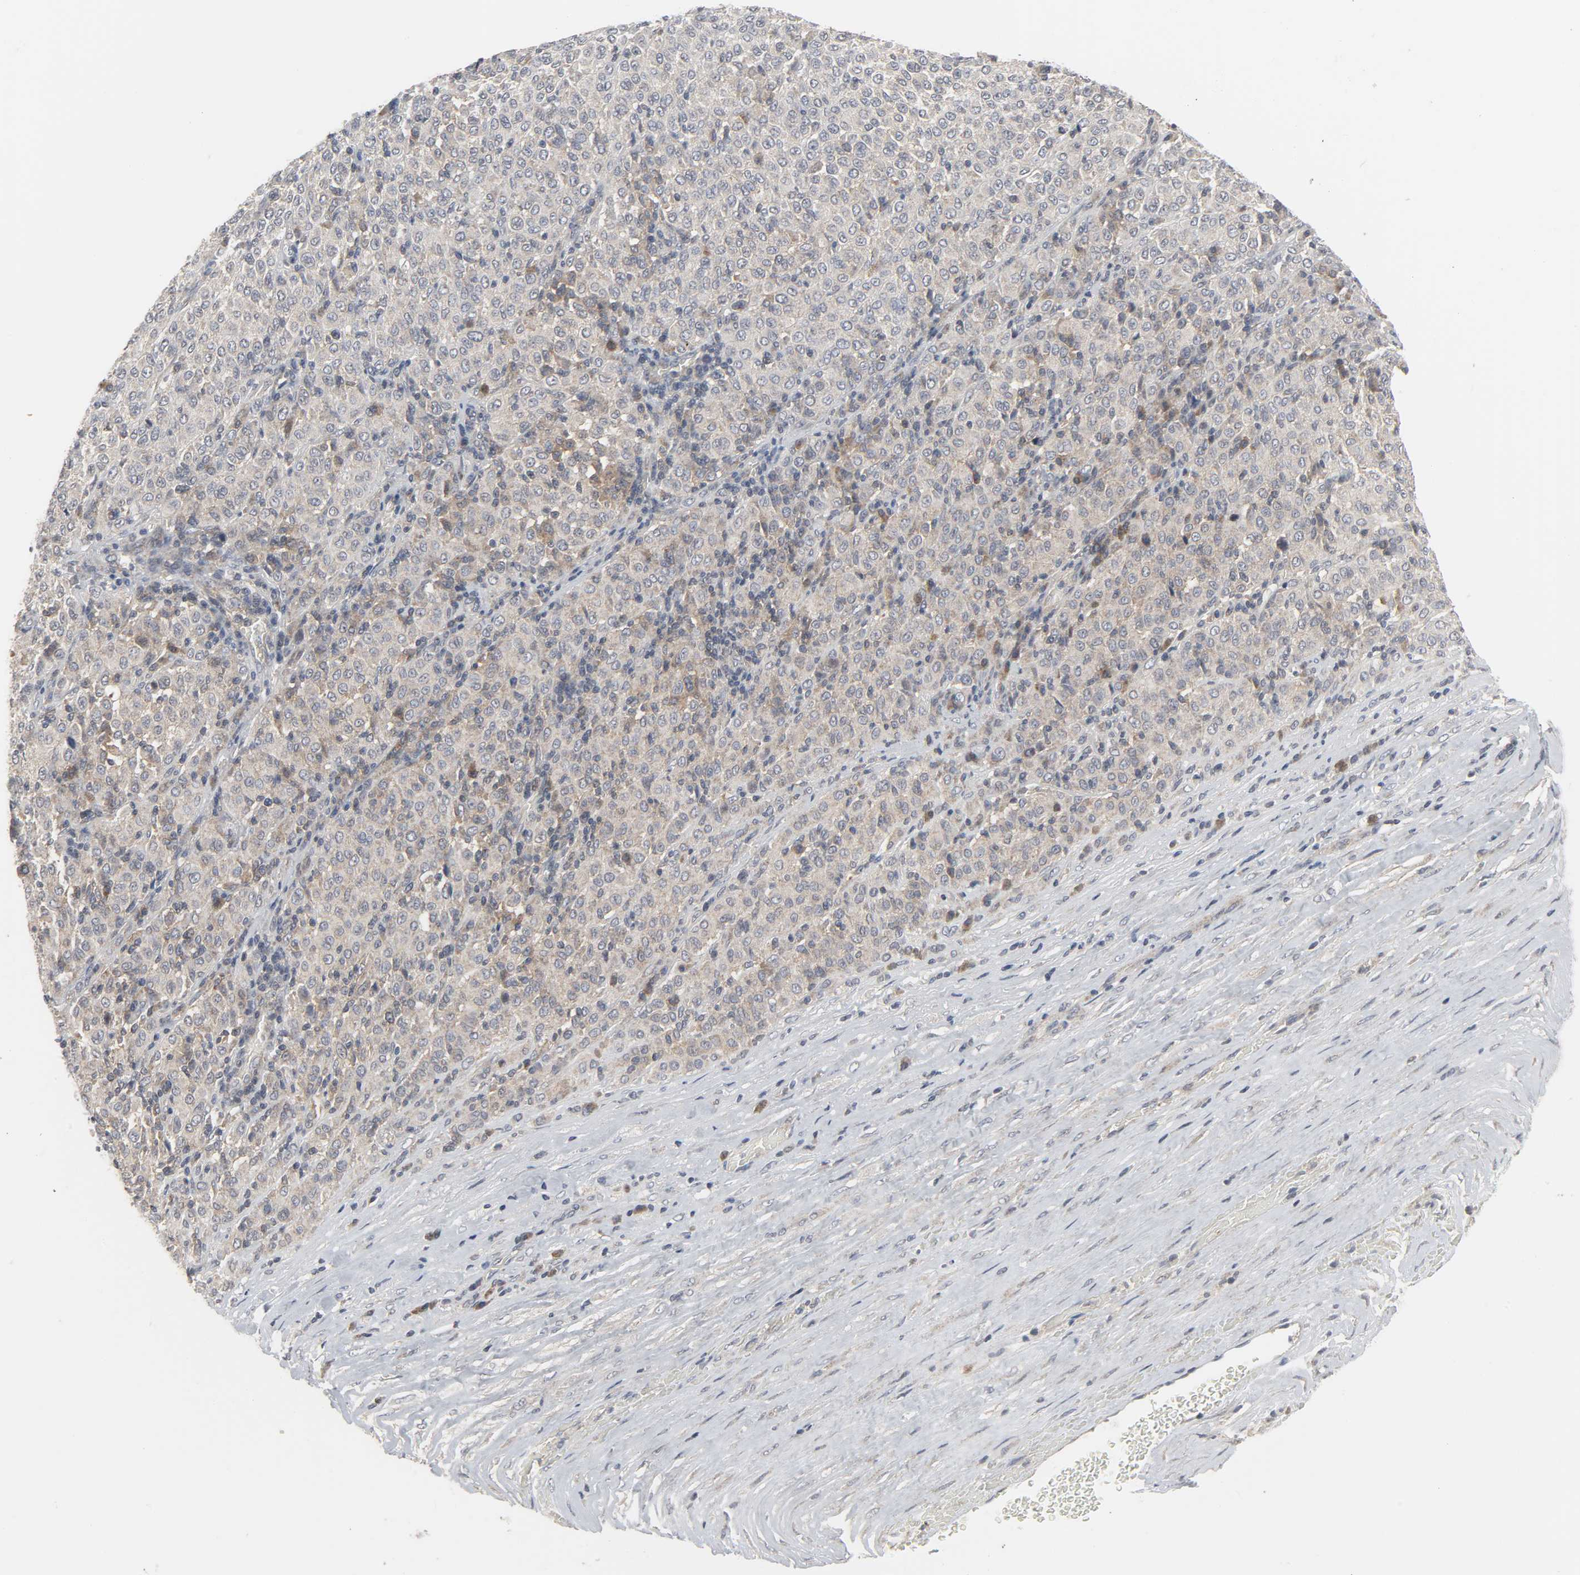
{"staining": {"intensity": "moderate", "quantity": "25%-75%", "location": "cytoplasmic/membranous"}, "tissue": "melanoma", "cell_type": "Tumor cells", "image_type": "cancer", "snomed": [{"axis": "morphology", "description": "Malignant melanoma, Metastatic site"}, {"axis": "topography", "description": "Pancreas"}], "caption": "A histopathology image of human melanoma stained for a protein shows moderate cytoplasmic/membranous brown staining in tumor cells.", "gene": "CLIP1", "patient": {"sex": "female", "age": 30}}